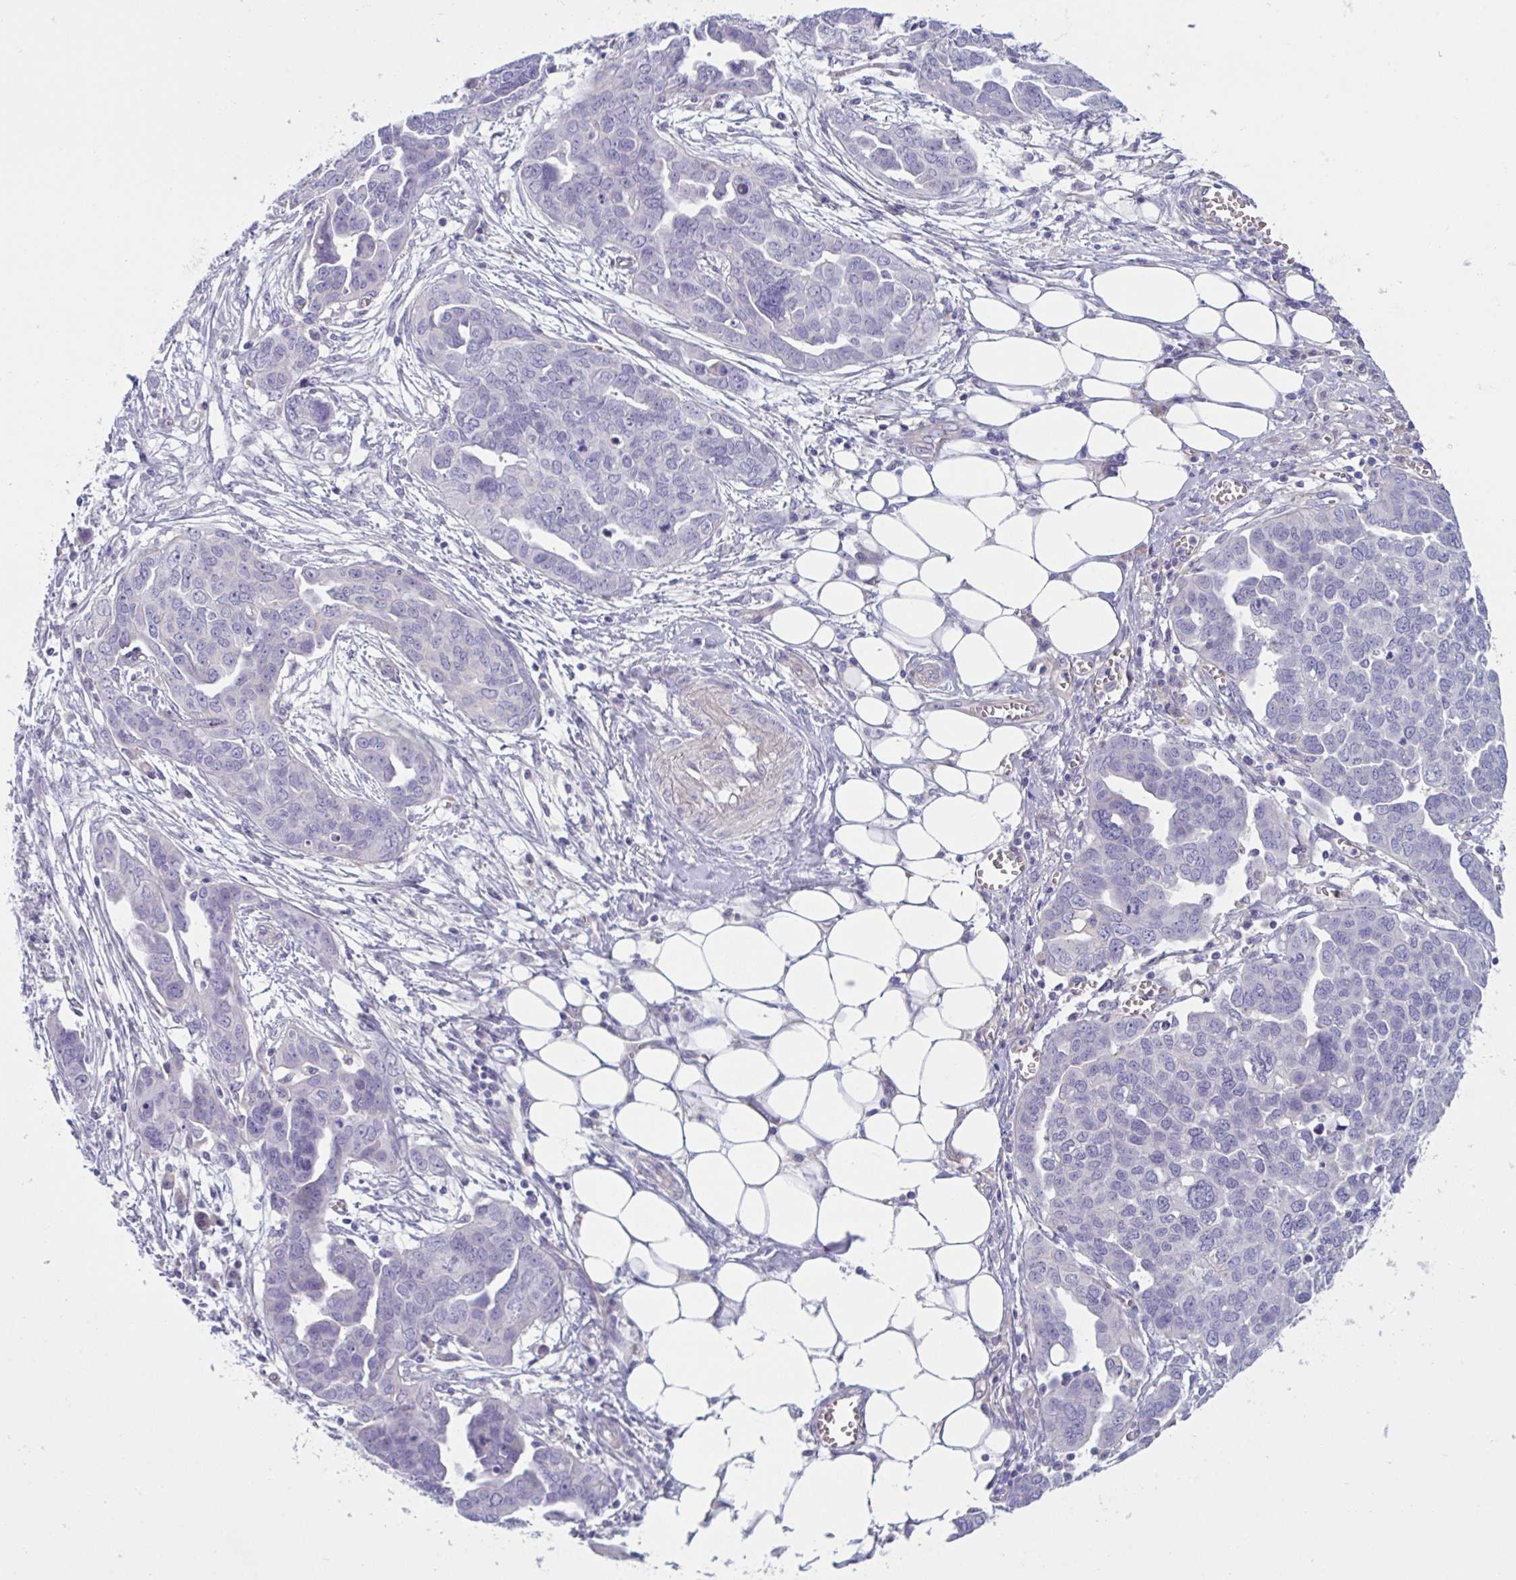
{"staining": {"intensity": "negative", "quantity": "none", "location": "none"}, "tissue": "ovarian cancer", "cell_type": "Tumor cells", "image_type": "cancer", "snomed": [{"axis": "morphology", "description": "Cystadenocarcinoma, serous, NOS"}, {"axis": "topography", "description": "Ovary"}], "caption": "The IHC histopathology image has no significant positivity in tumor cells of ovarian serous cystadenocarcinoma tissue.", "gene": "TTC7B", "patient": {"sex": "female", "age": 59}}